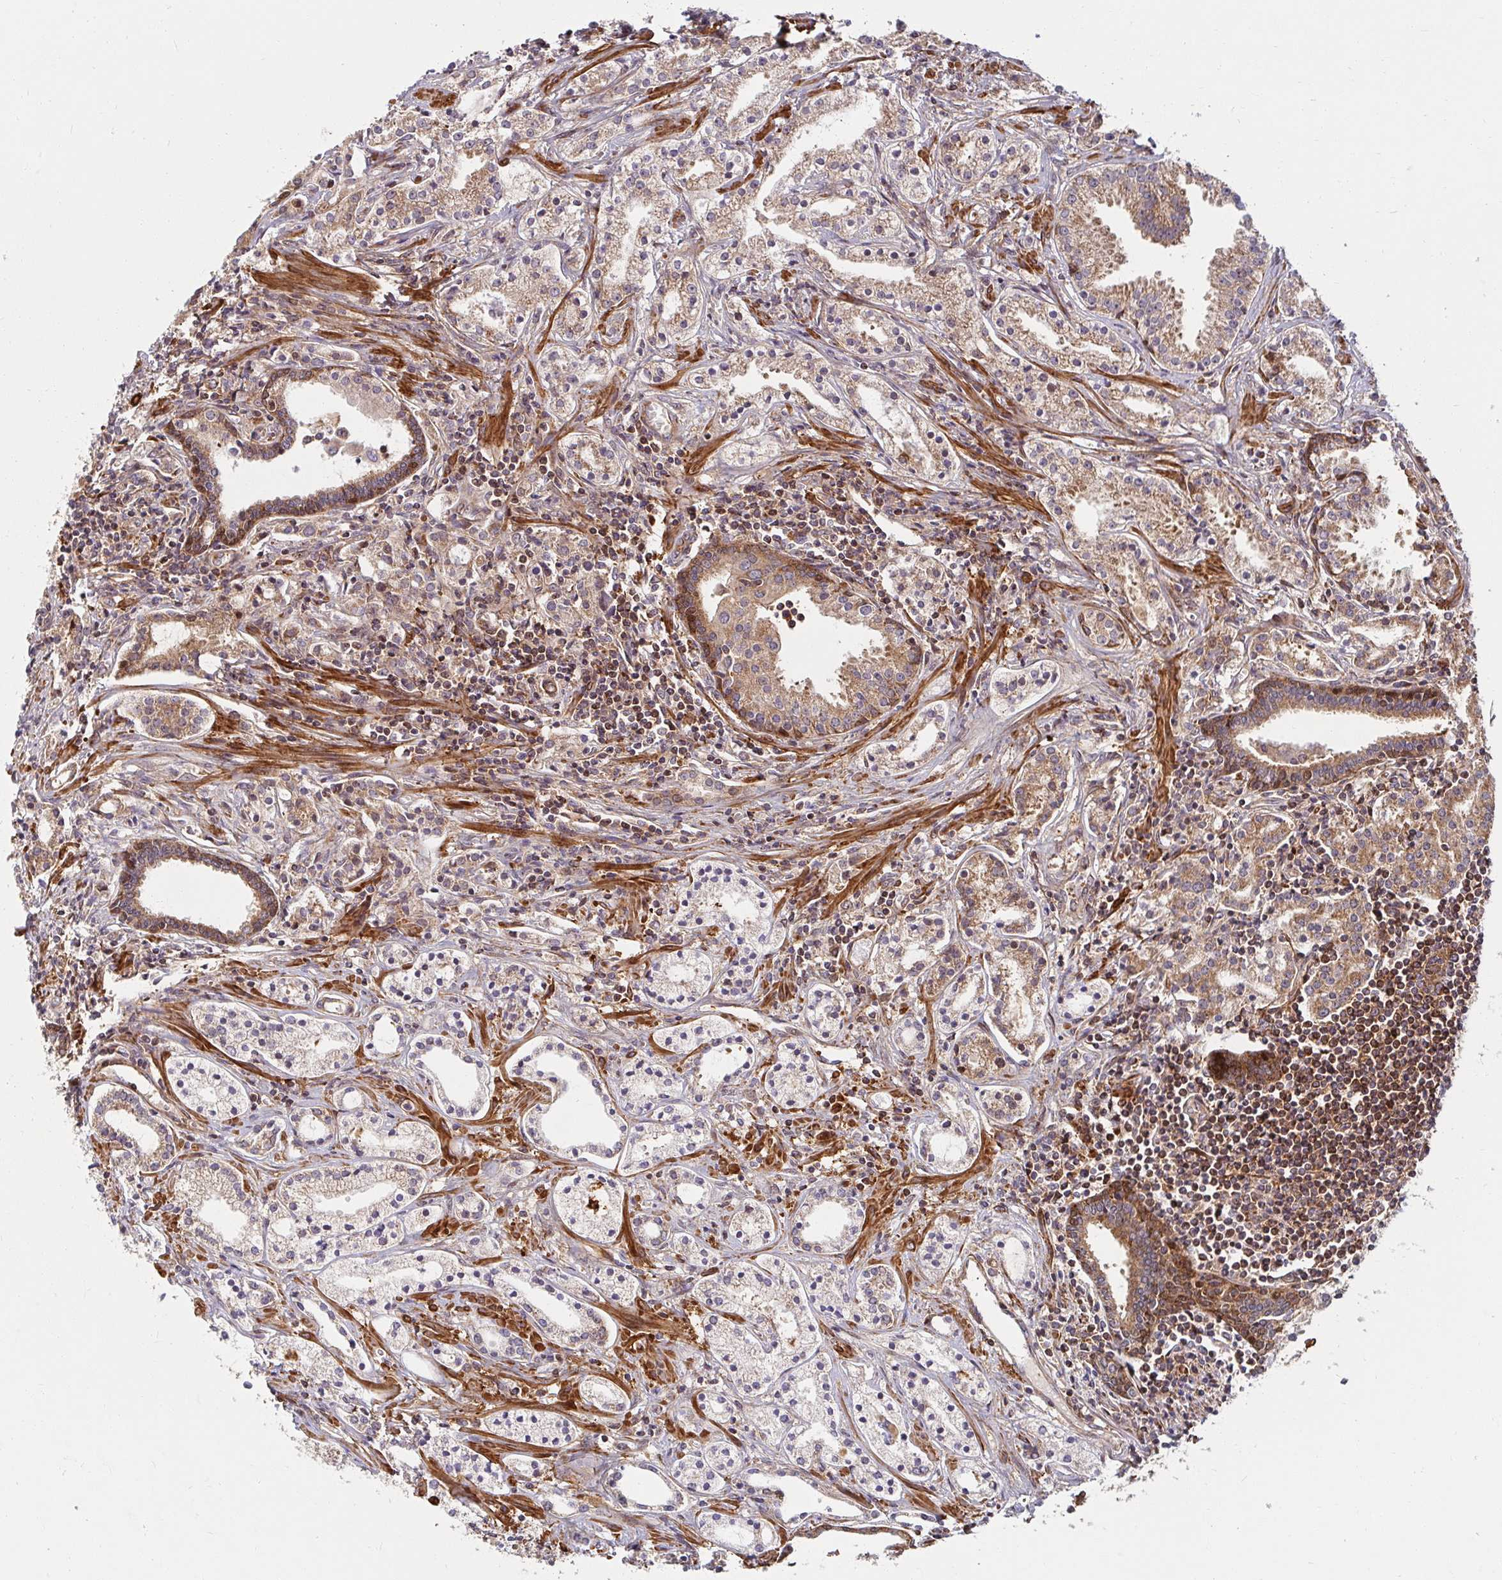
{"staining": {"intensity": "moderate", "quantity": ">75%", "location": "cytoplasmic/membranous"}, "tissue": "prostate cancer", "cell_type": "Tumor cells", "image_type": "cancer", "snomed": [{"axis": "morphology", "description": "Adenocarcinoma, Medium grade"}, {"axis": "topography", "description": "Prostate"}], "caption": "Protein expression analysis of prostate adenocarcinoma (medium-grade) displays moderate cytoplasmic/membranous staining in about >75% of tumor cells.", "gene": "BTF3", "patient": {"sex": "male", "age": 57}}